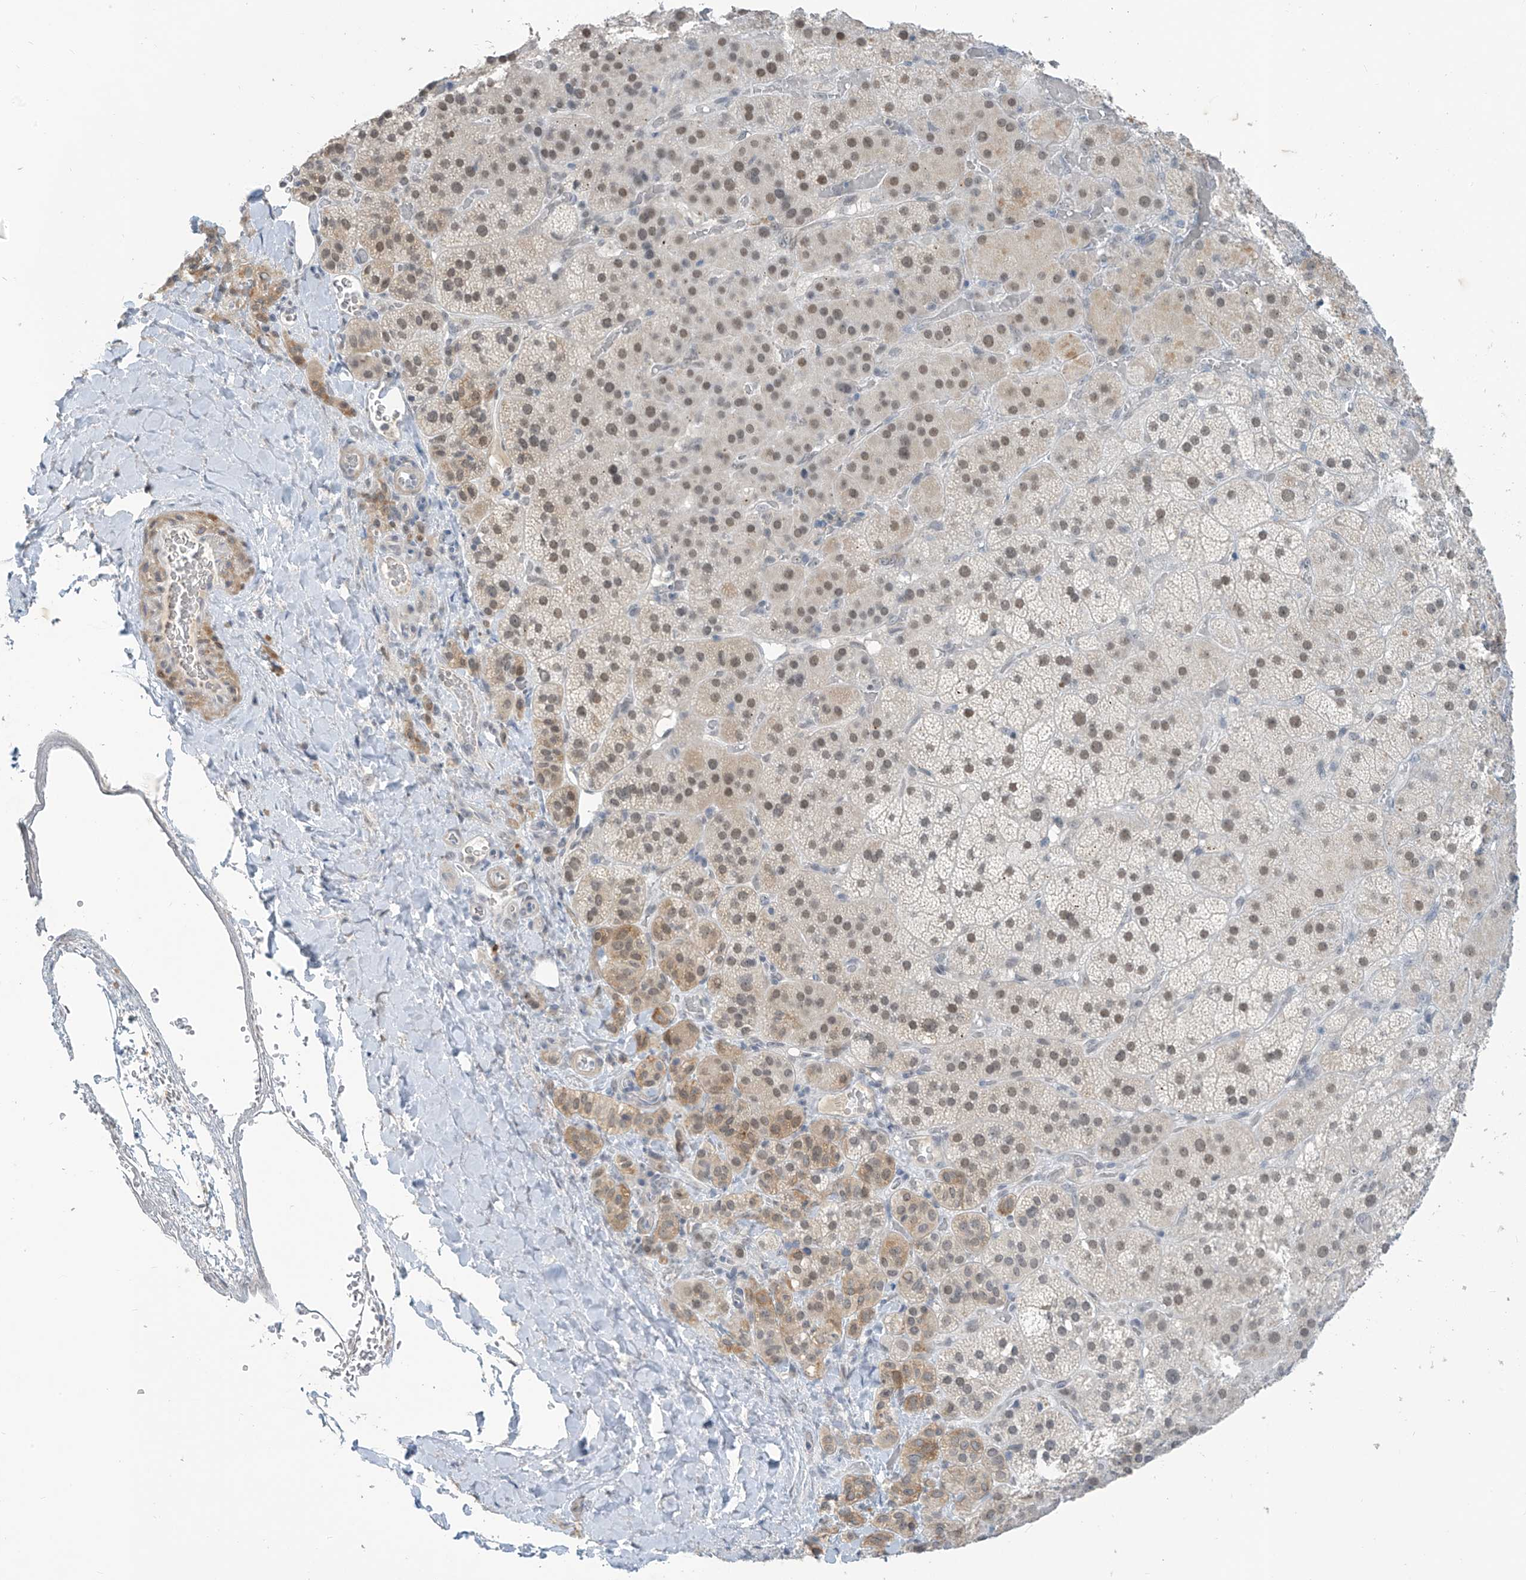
{"staining": {"intensity": "moderate", "quantity": ">75%", "location": "cytoplasmic/membranous,nuclear"}, "tissue": "adrenal gland", "cell_type": "Glandular cells", "image_type": "normal", "snomed": [{"axis": "morphology", "description": "Normal tissue, NOS"}, {"axis": "topography", "description": "Adrenal gland"}], "caption": "Immunohistochemistry (DAB) staining of unremarkable adrenal gland reveals moderate cytoplasmic/membranous,nuclear protein expression in approximately >75% of glandular cells.", "gene": "METAP1D", "patient": {"sex": "male", "age": 57}}